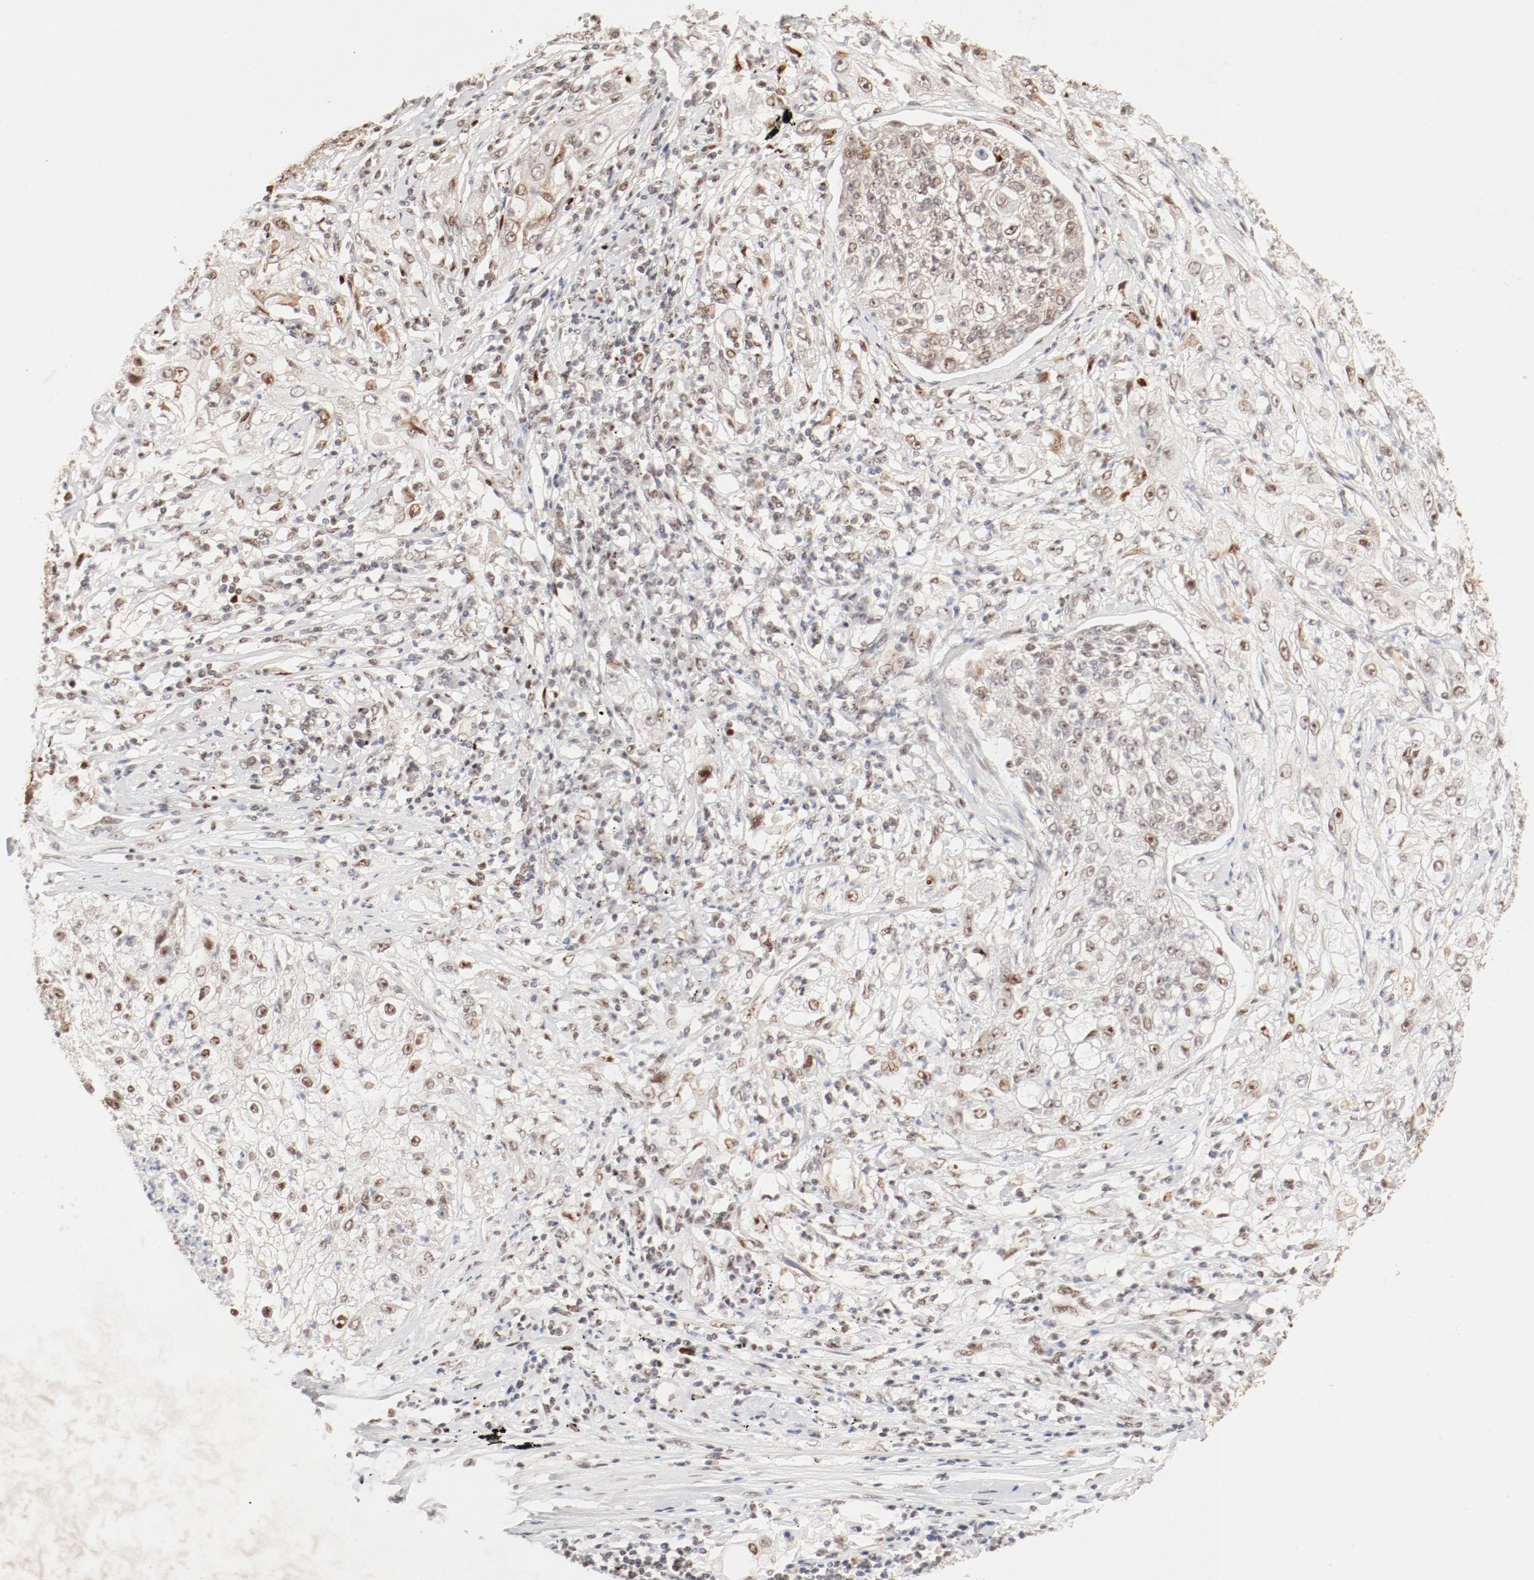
{"staining": {"intensity": "strong", "quantity": ">75%", "location": "cytoplasmic/membranous,nuclear"}, "tissue": "lung cancer", "cell_type": "Tumor cells", "image_type": "cancer", "snomed": [{"axis": "morphology", "description": "Inflammation, NOS"}, {"axis": "morphology", "description": "Squamous cell carcinoma, NOS"}, {"axis": "topography", "description": "Lymph node"}, {"axis": "topography", "description": "Soft tissue"}, {"axis": "topography", "description": "Lung"}], "caption": "Tumor cells display strong cytoplasmic/membranous and nuclear positivity in approximately >75% of cells in lung cancer (squamous cell carcinoma).", "gene": "FAM50A", "patient": {"sex": "male", "age": 66}}